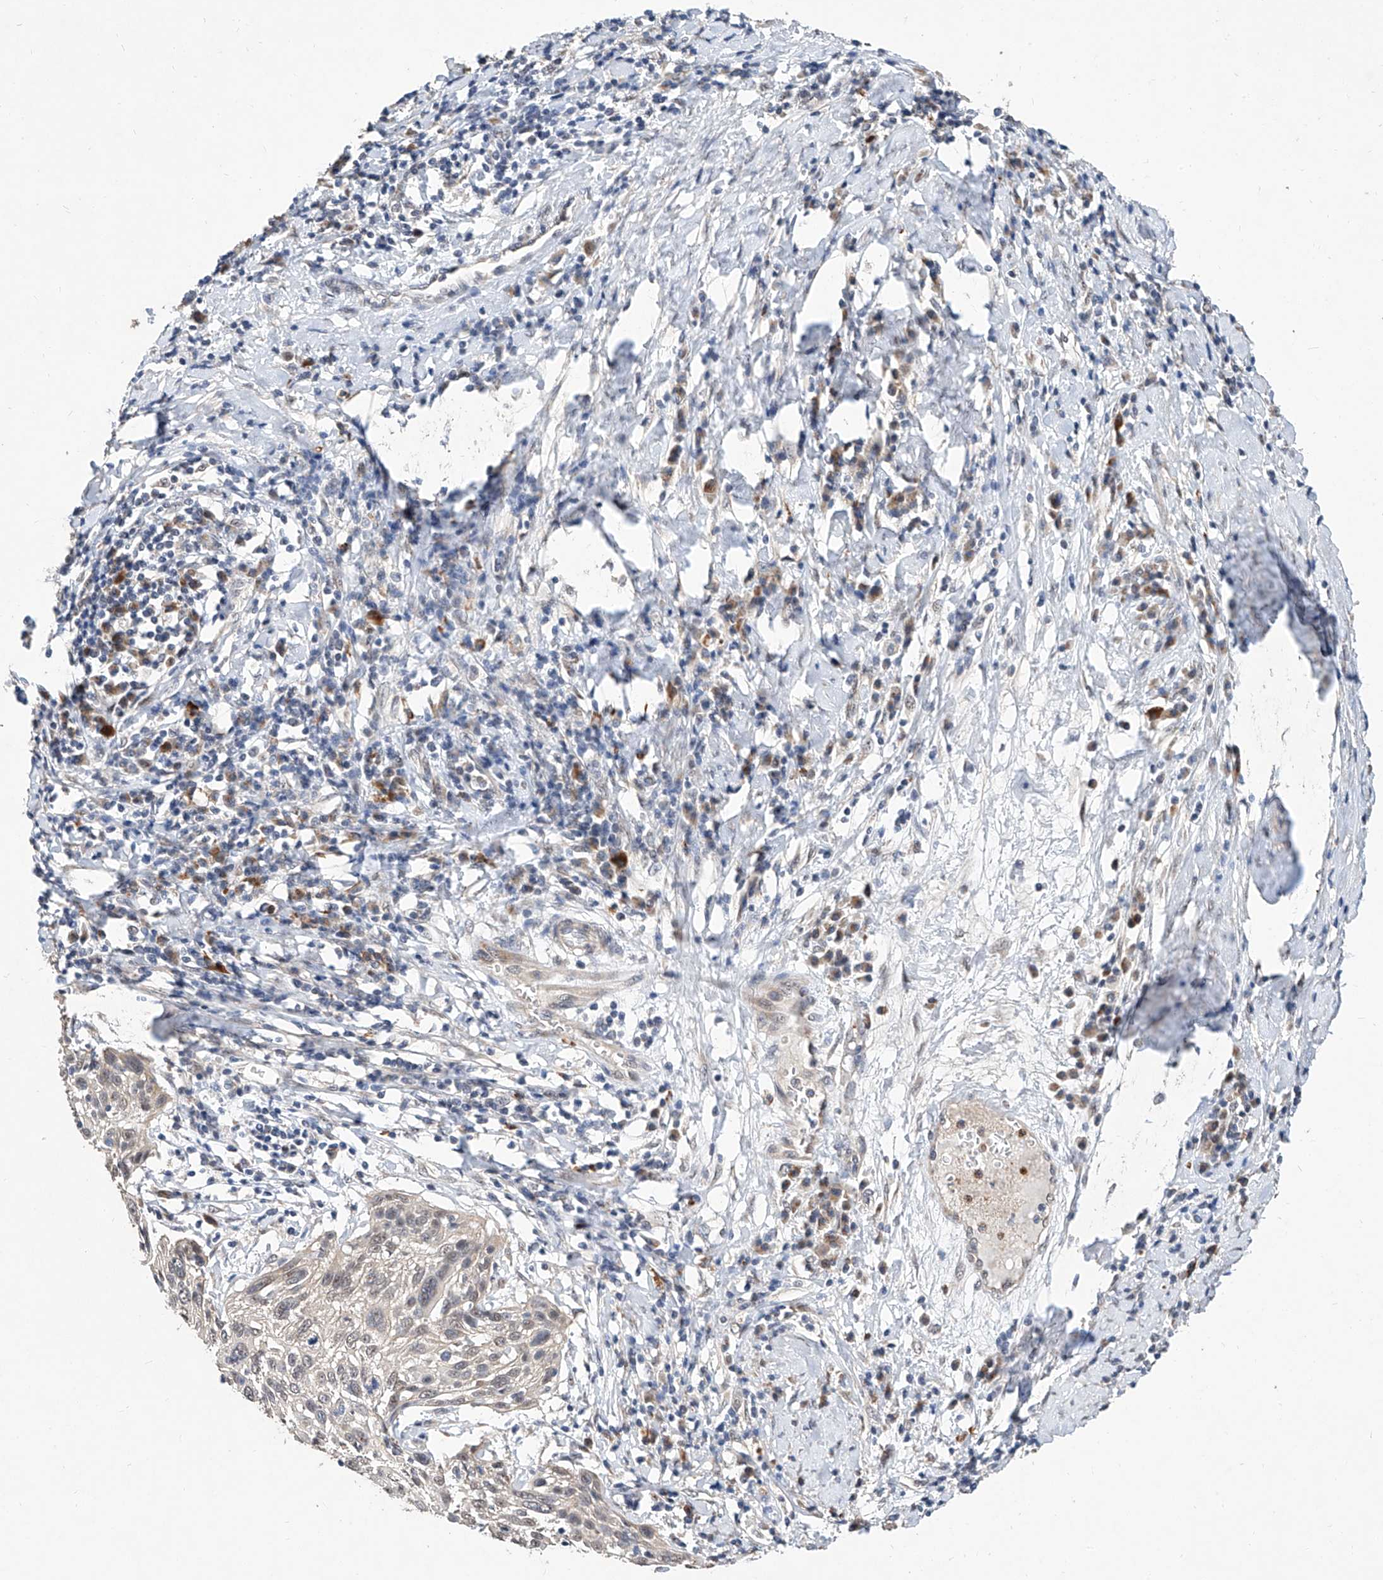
{"staining": {"intensity": "negative", "quantity": "none", "location": "none"}, "tissue": "cervical cancer", "cell_type": "Tumor cells", "image_type": "cancer", "snomed": [{"axis": "morphology", "description": "Squamous cell carcinoma, NOS"}, {"axis": "topography", "description": "Cervix"}], "caption": "Histopathology image shows no significant protein positivity in tumor cells of cervical cancer.", "gene": "MFSD4B", "patient": {"sex": "female", "age": 51}}